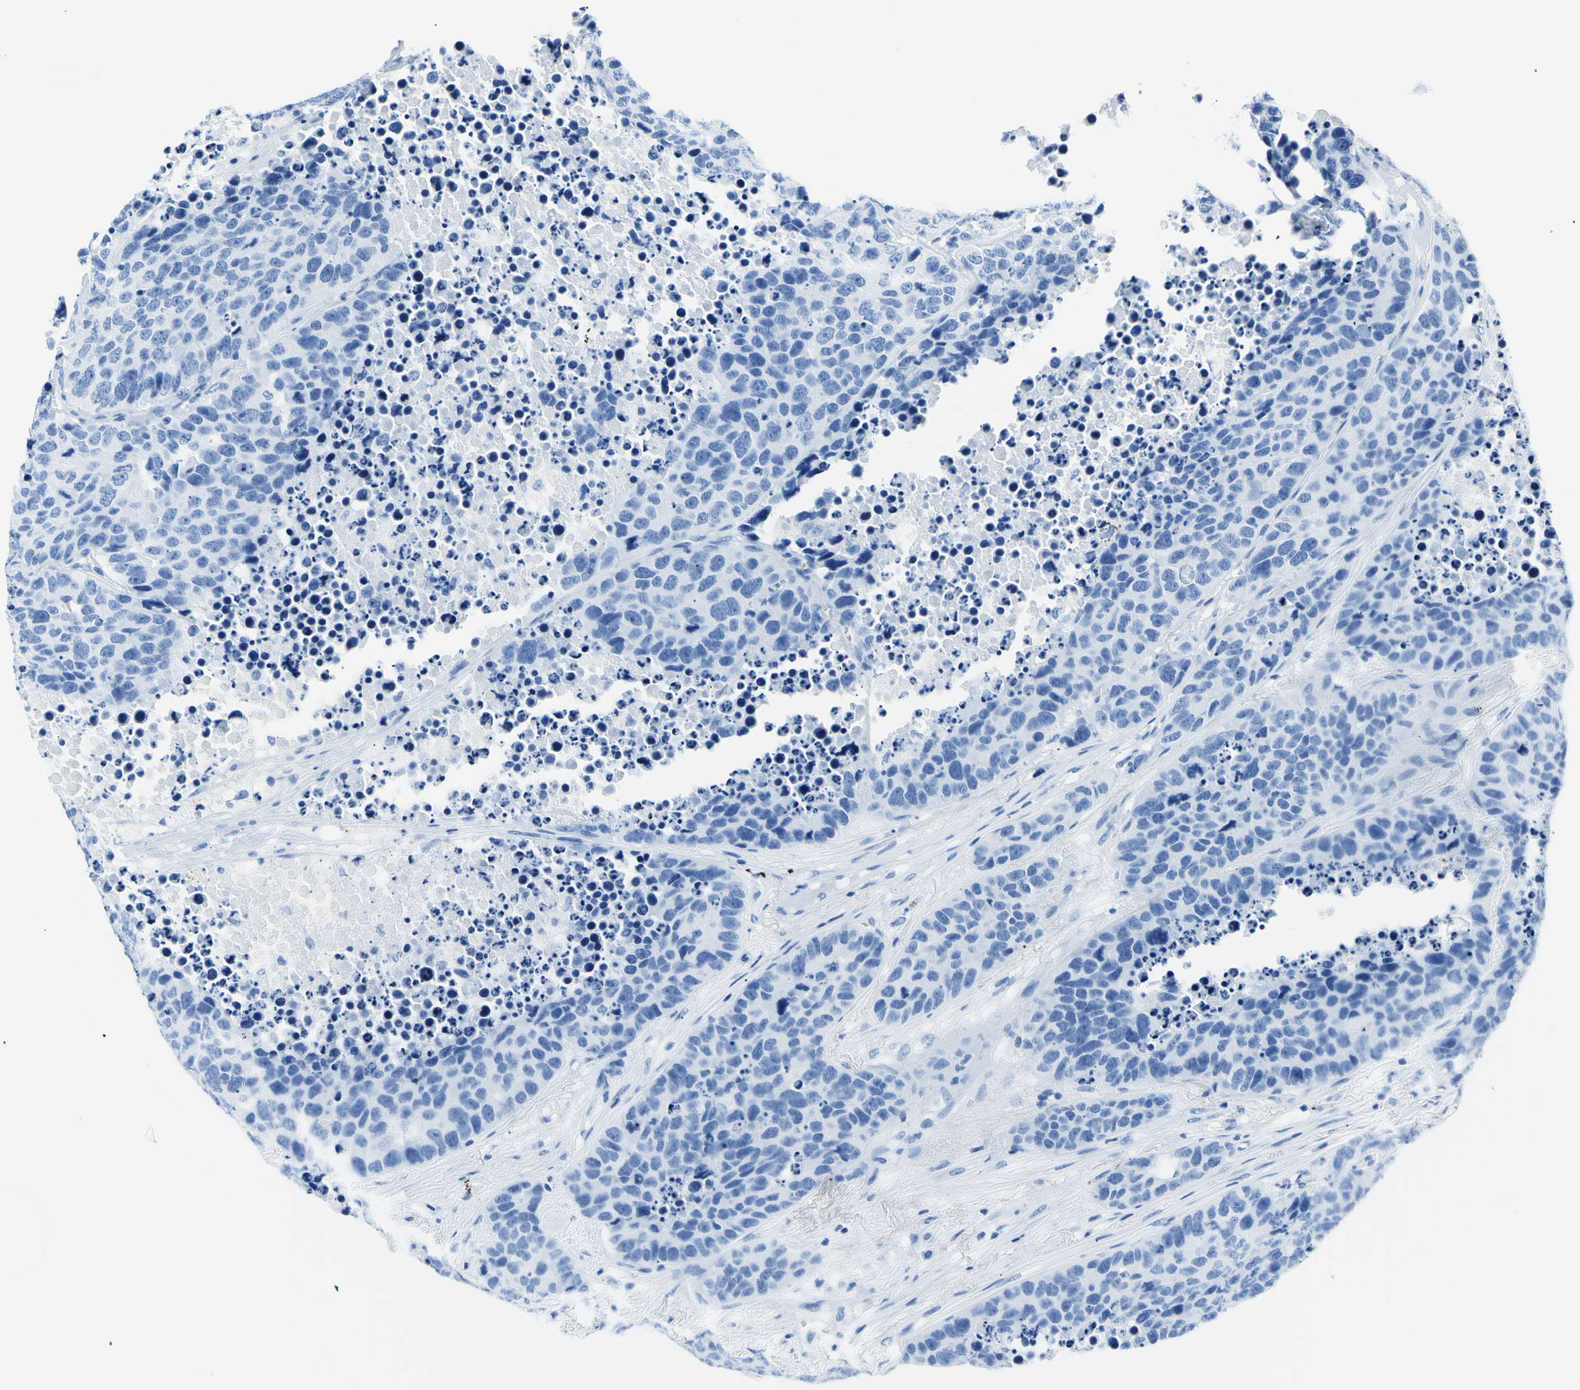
{"staining": {"intensity": "negative", "quantity": "none", "location": "none"}, "tissue": "carcinoid", "cell_type": "Tumor cells", "image_type": "cancer", "snomed": [{"axis": "morphology", "description": "Carcinoid, malignant, NOS"}, {"axis": "topography", "description": "Lung"}], "caption": "IHC photomicrograph of neoplastic tissue: human carcinoid (malignant) stained with DAB (3,3'-diaminobenzidine) exhibits no significant protein positivity in tumor cells.", "gene": "MYH2", "patient": {"sex": "male", "age": 60}}